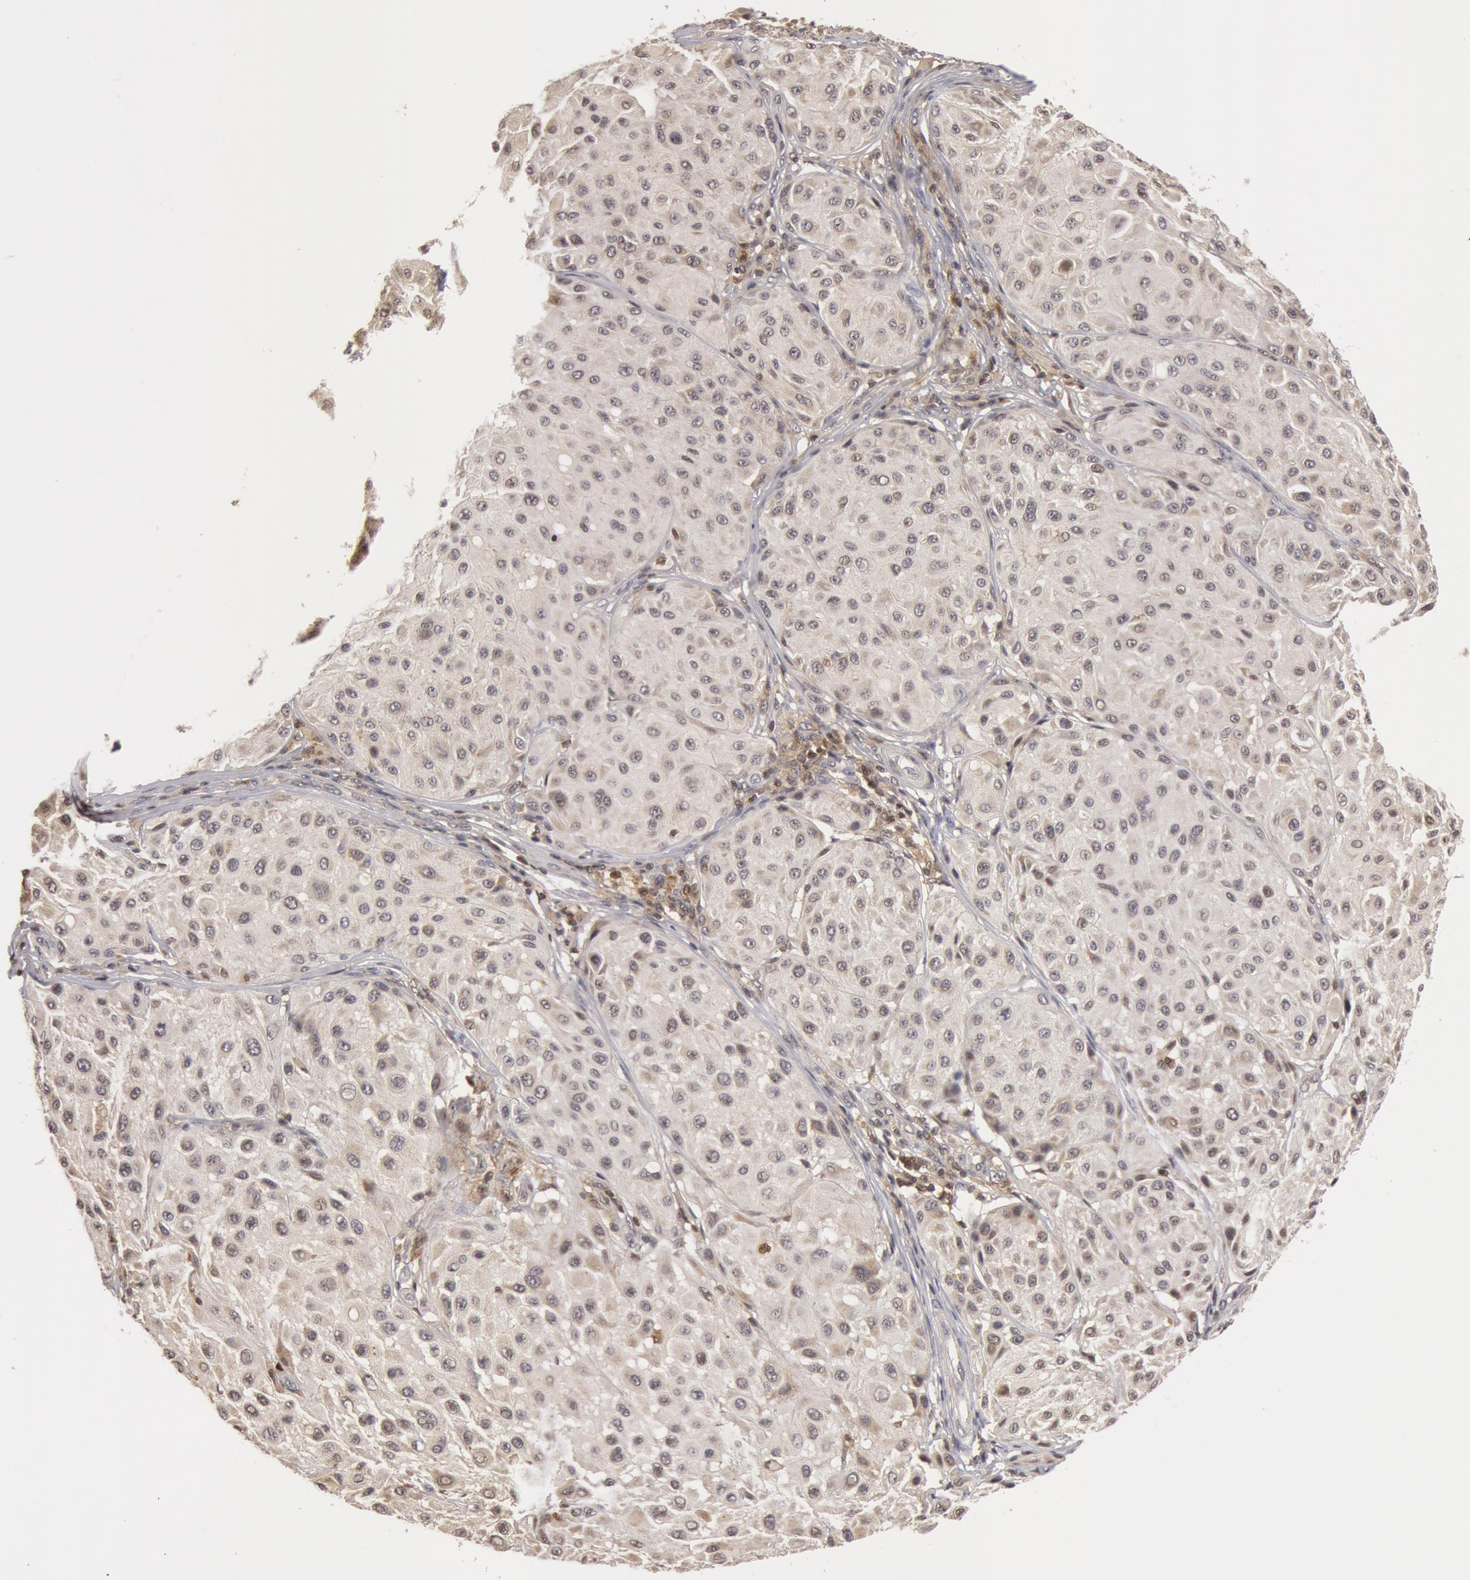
{"staining": {"intensity": "negative", "quantity": "none", "location": "none"}, "tissue": "melanoma", "cell_type": "Tumor cells", "image_type": "cancer", "snomed": [{"axis": "morphology", "description": "Malignant melanoma, NOS"}, {"axis": "topography", "description": "Skin"}], "caption": "Micrograph shows no significant protein expression in tumor cells of malignant melanoma. (DAB (3,3'-diaminobenzidine) immunohistochemistry (IHC), high magnification).", "gene": "ZNF350", "patient": {"sex": "male", "age": 36}}